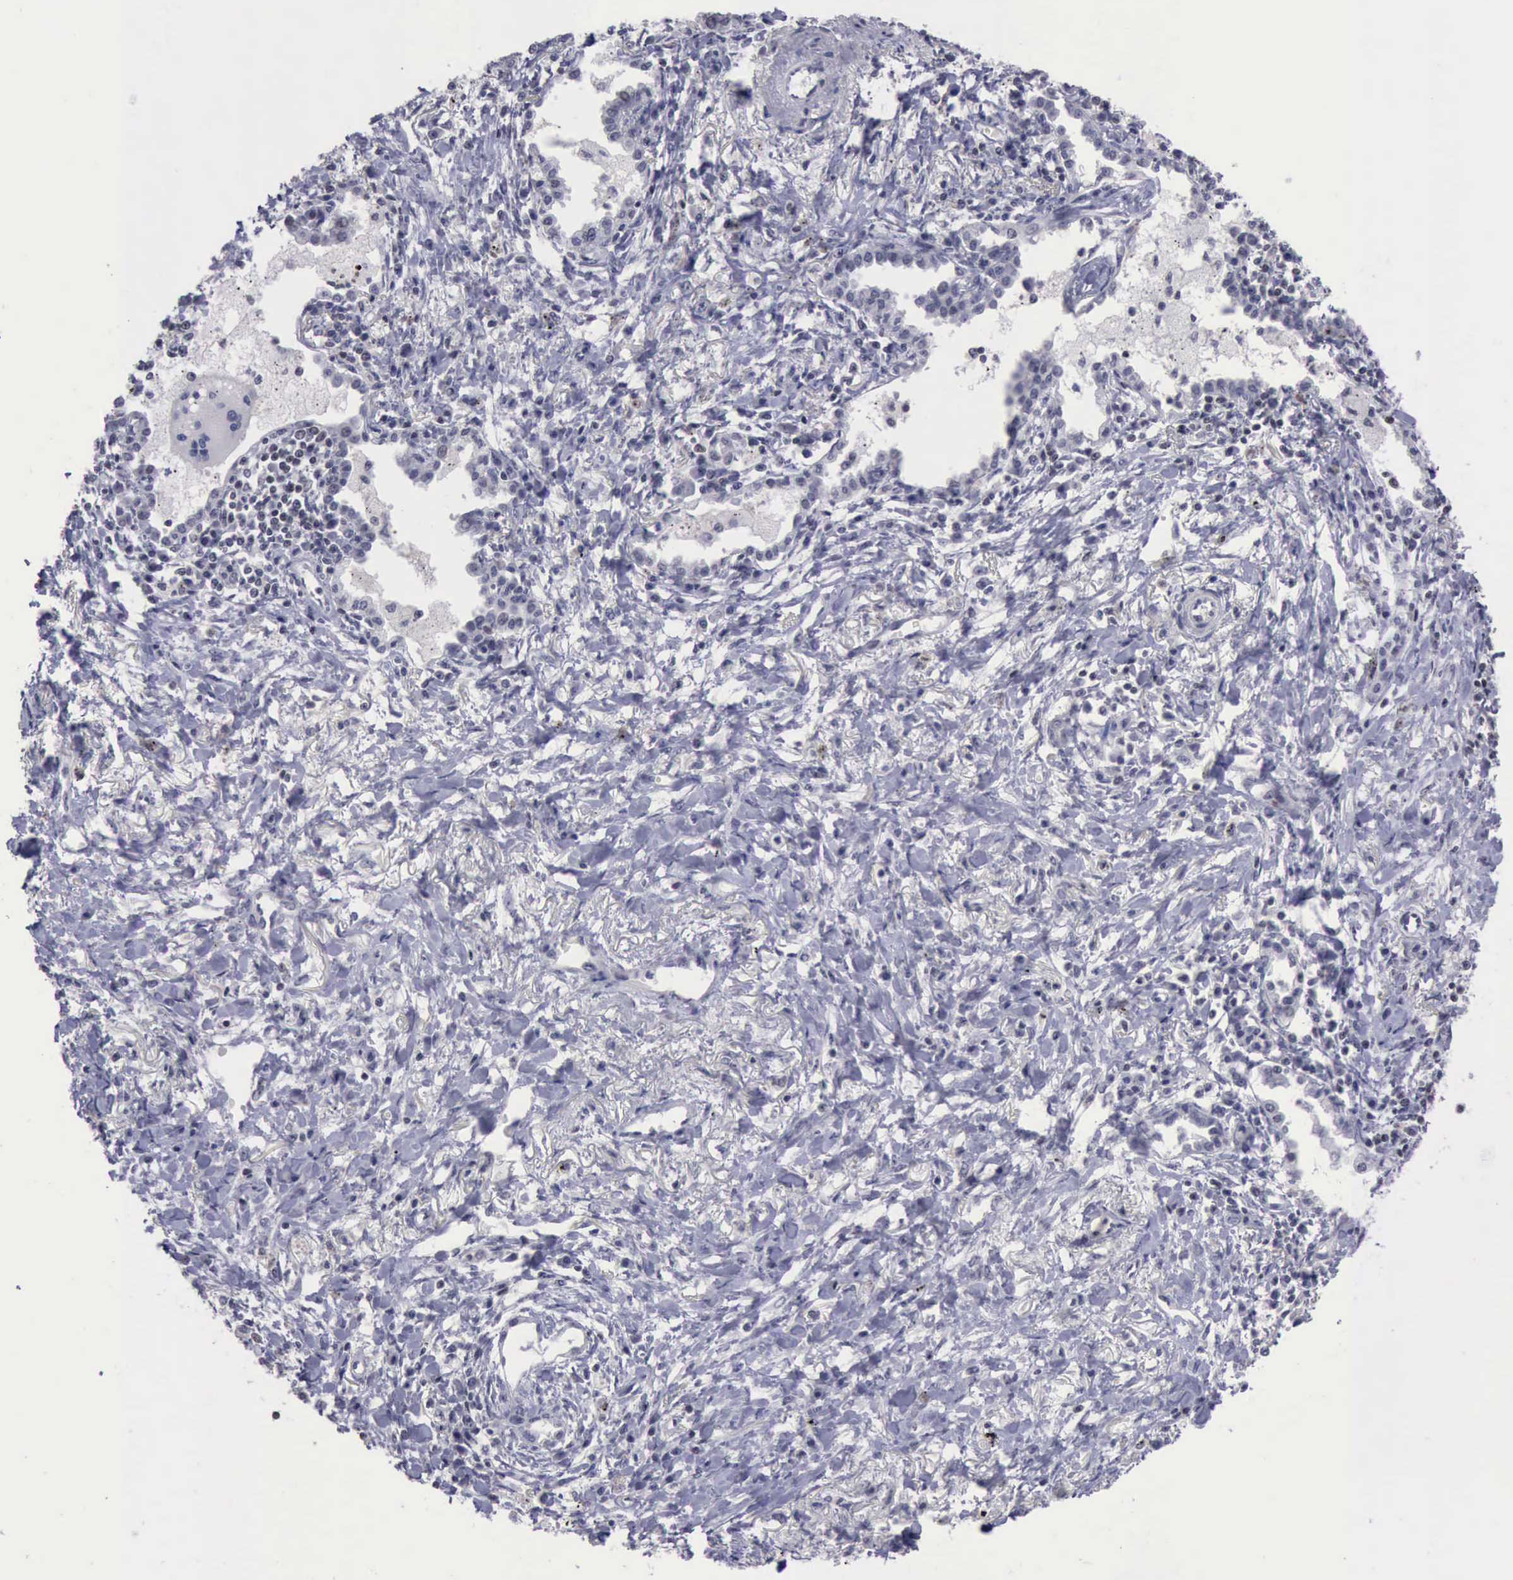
{"staining": {"intensity": "negative", "quantity": "none", "location": "none"}, "tissue": "lung cancer", "cell_type": "Tumor cells", "image_type": "cancer", "snomed": [{"axis": "morphology", "description": "Adenocarcinoma, NOS"}, {"axis": "topography", "description": "Lung"}], "caption": "An IHC image of lung cancer (adenocarcinoma) is shown. There is no staining in tumor cells of lung cancer (adenocarcinoma).", "gene": "YY1", "patient": {"sex": "male", "age": 60}}